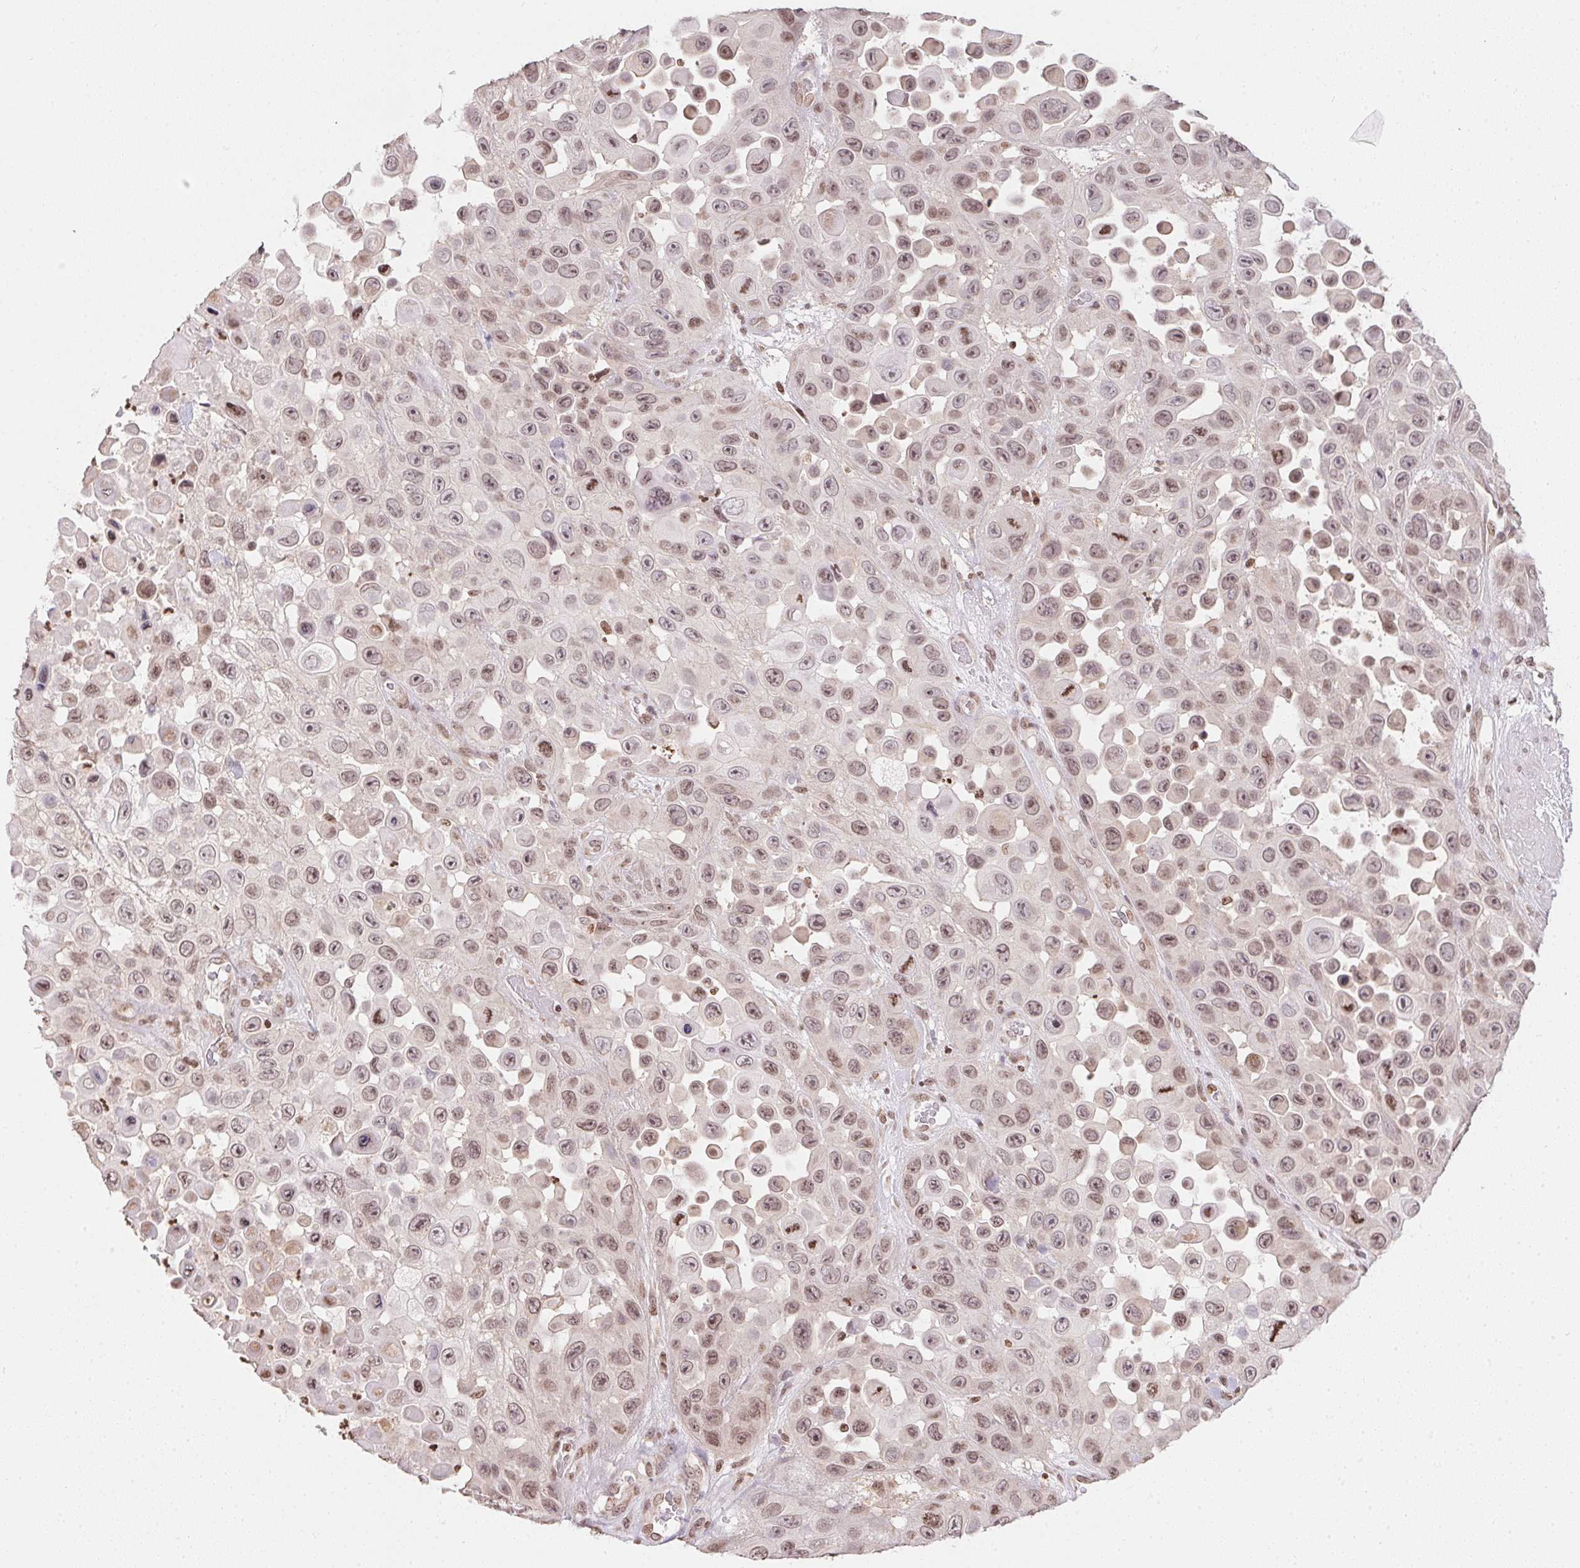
{"staining": {"intensity": "weak", "quantity": ">75%", "location": "nuclear"}, "tissue": "skin cancer", "cell_type": "Tumor cells", "image_type": "cancer", "snomed": [{"axis": "morphology", "description": "Squamous cell carcinoma, NOS"}, {"axis": "topography", "description": "Skin"}], "caption": "Protein expression analysis of human squamous cell carcinoma (skin) reveals weak nuclear expression in approximately >75% of tumor cells.", "gene": "RNF181", "patient": {"sex": "male", "age": 81}}